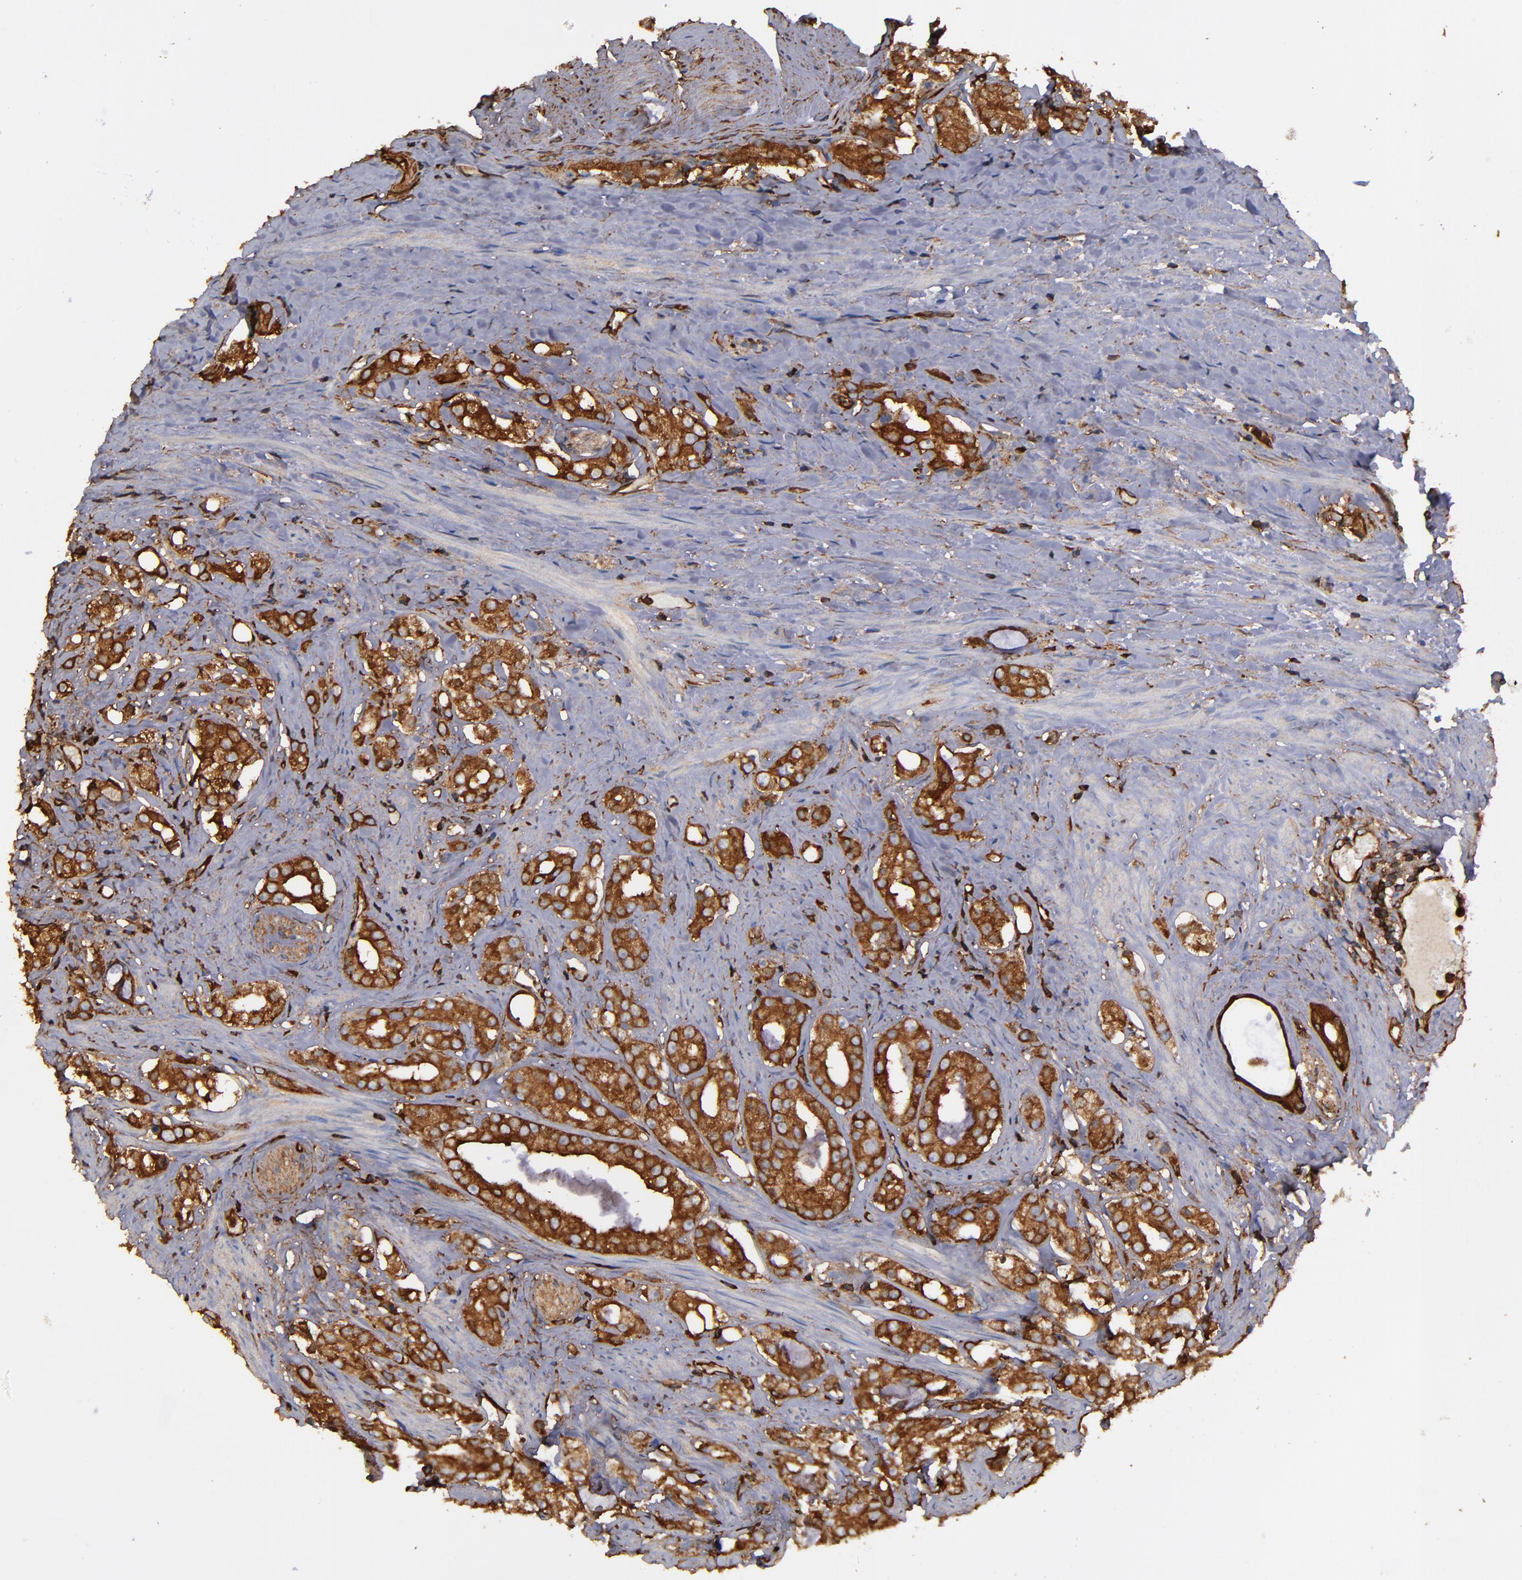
{"staining": {"intensity": "moderate", "quantity": ">75%", "location": "cytoplasmic/membranous"}, "tissue": "prostate cancer", "cell_type": "Tumor cells", "image_type": "cancer", "snomed": [{"axis": "morphology", "description": "Adenocarcinoma, High grade"}, {"axis": "topography", "description": "Prostate"}], "caption": "Immunohistochemistry image of neoplastic tissue: prostate adenocarcinoma (high-grade) stained using immunohistochemistry displays medium levels of moderate protein expression localized specifically in the cytoplasmic/membranous of tumor cells, appearing as a cytoplasmic/membranous brown color.", "gene": "ACTN4", "patient": {"sex": "male", "age": 68}}